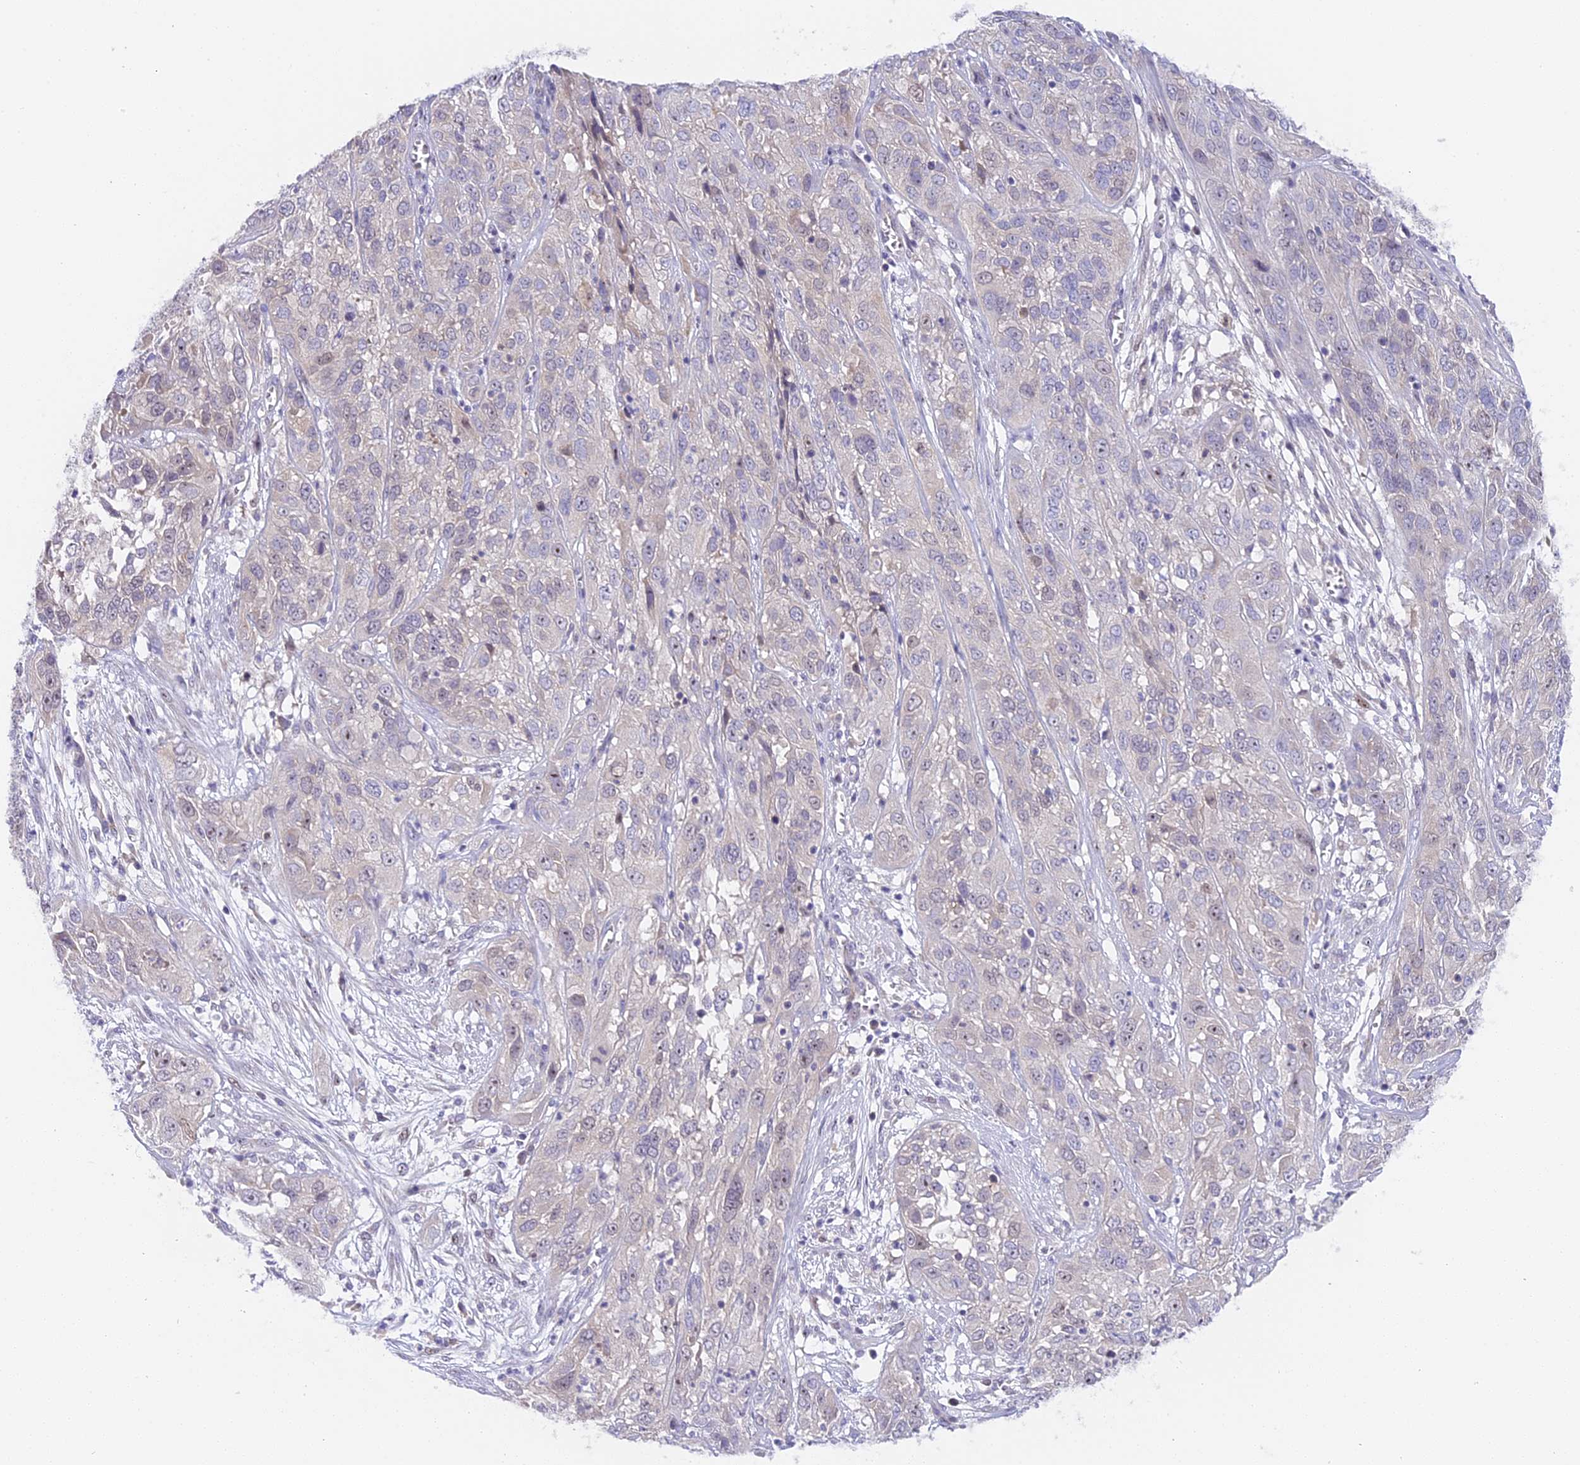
{"staining": {"intensity": "moderate", "quantity": "<25%", "location": "nuclear"}, "tissue": "cervical cancer", "cell_type": "Tumor cells", "image_type": "cancer", "snomed": [{"axis": "morphology", "description": "Squamous cell carcinoma, NOS"}, {"axis": "topography", "description": "Cervix"}], "caption": "This is an image of IHC staining of cervical squamous cell carcinoma, which shows moderate positivity in the nuclear of tumor cells.", "gene": "RAD51", "patient": {"sex": "female", "age": 32}}